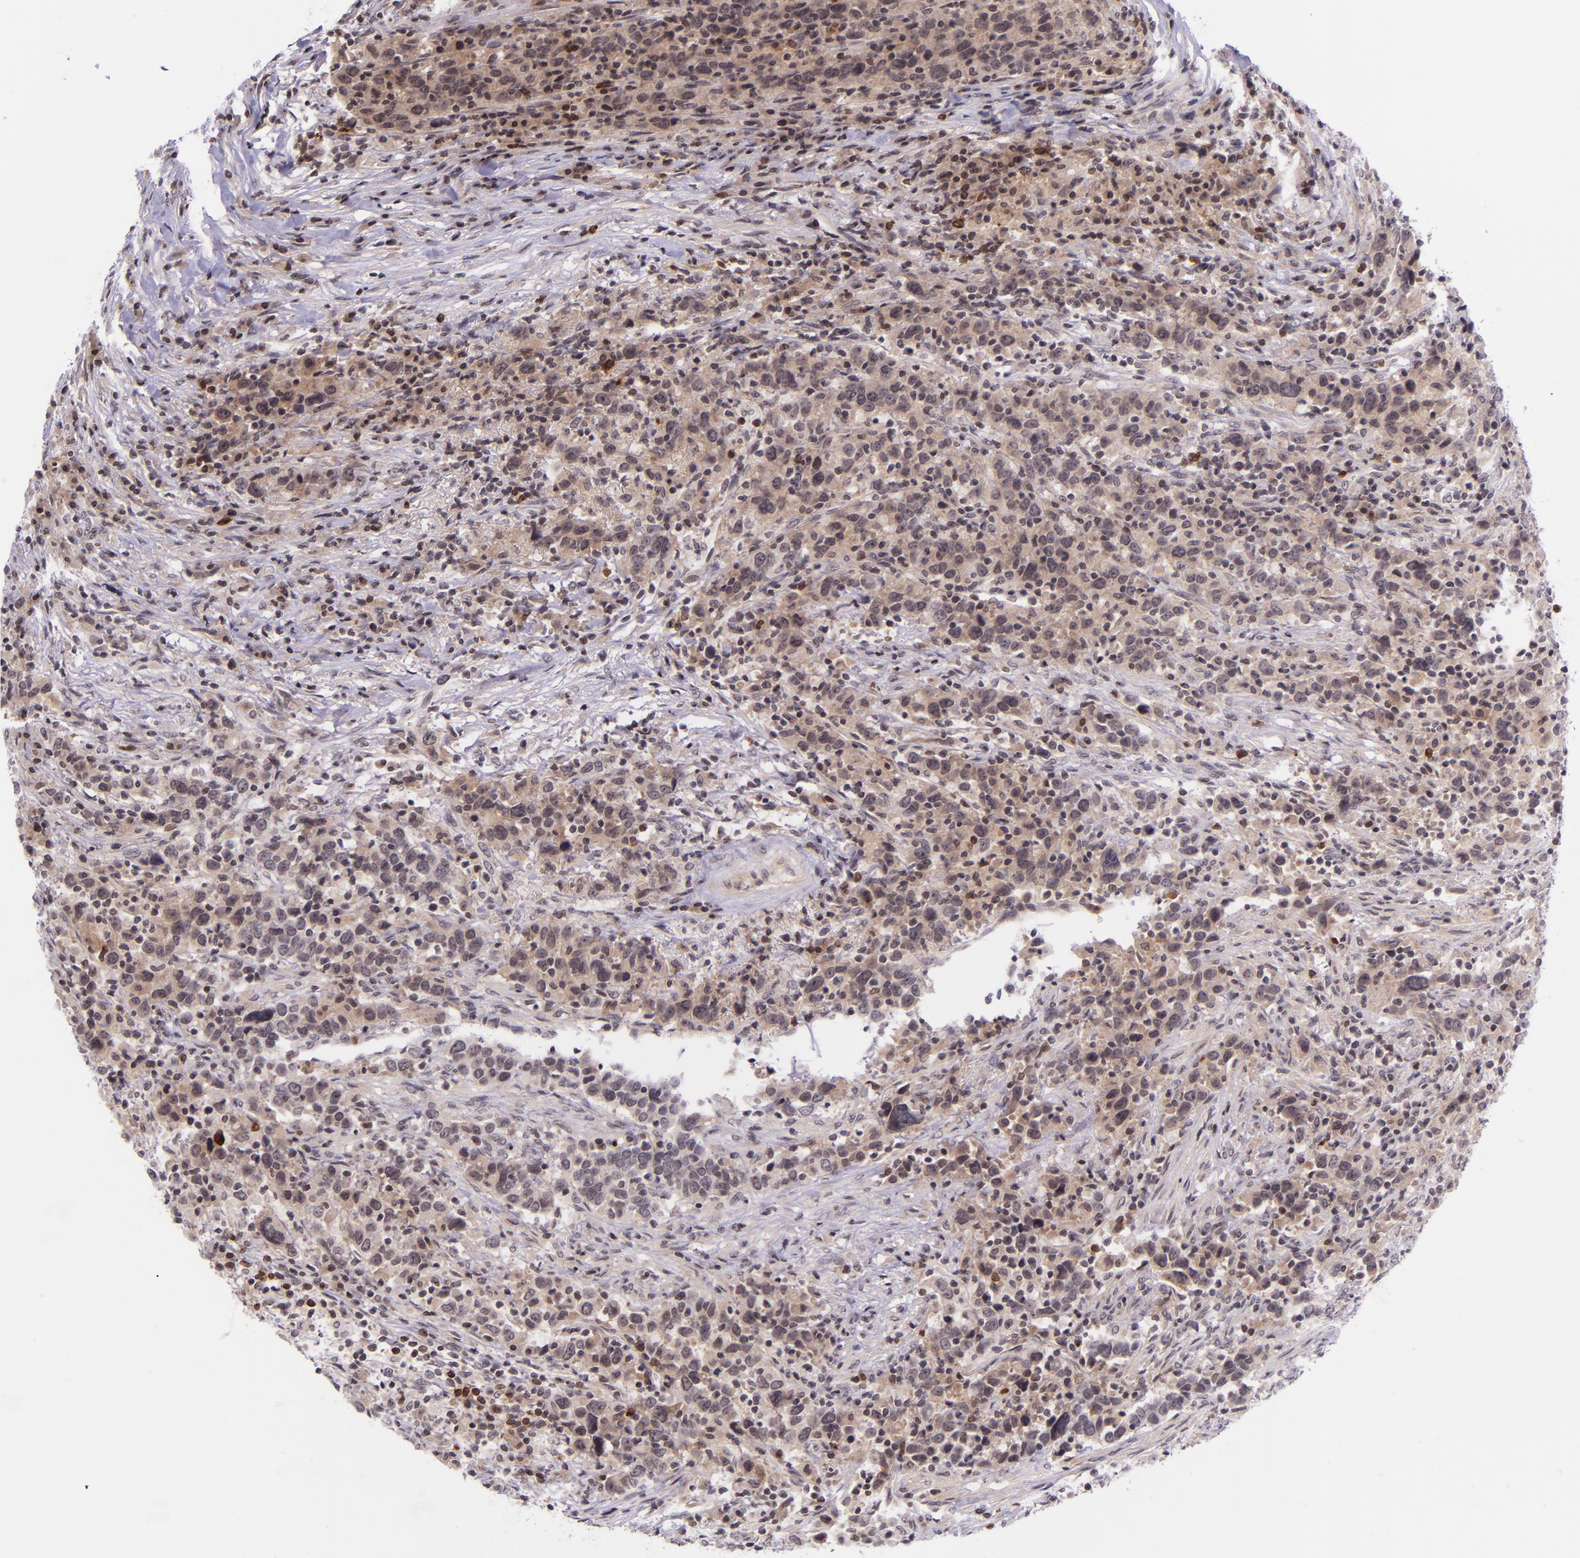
{"staining": {"intensity": "moderate", "quantity": ">75%", "location": "cytoplasmic/membranous"}, "tissue": "urothelial cancer", "cell_type": "Tumor cells", "image_type": "cancer", "snomed": [{"axis": "morphology", "description": "Urothelial carcinoma, High grade"}, {"axis": "topography", "description": "Urinary bladder"}], "caption": "Protein expression analysis of urothelial cancer demonstrates moderate cytoplasmic/membranous expression in about >75% of tumor cells. (DAB (3,3'-diaminobenzidine) IHC with brightfield microscopy, high magnification).", "gene": "SELL", "patient": {"sex": "male", "age": 61}}